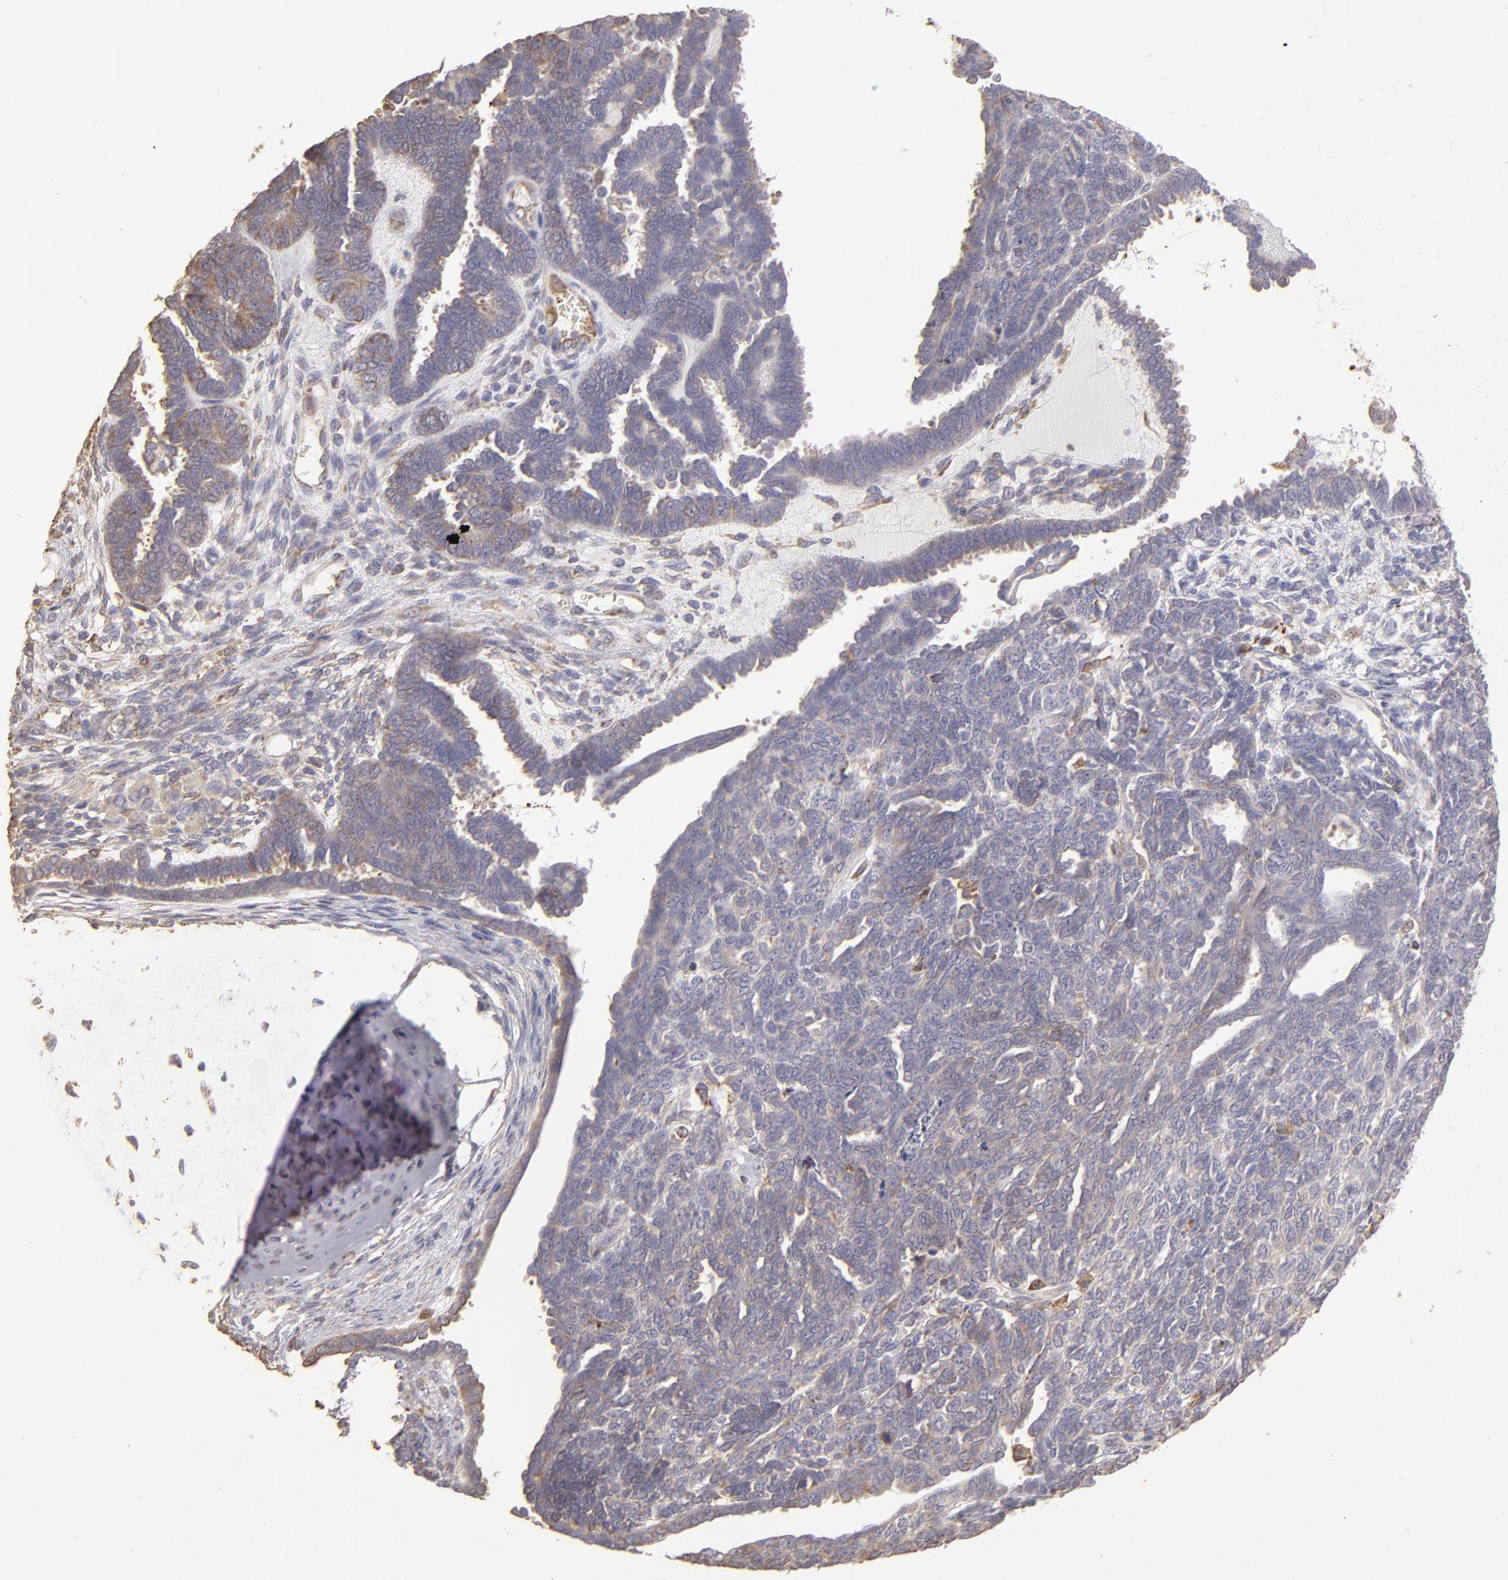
{"staining": {"intensity": "weak", "quantity": "25%-75%", "location": "cytoplasmic/membranous"}, "tissue": "endometrial cancer", "cell_type": "Tumor cells", "image_type": "cancer", "snomed": [{"axis": "morphology", "description": "Neoplasm, malignant, NOS"}, {"axis": "topography", "description": "Endometrium"}], "caption": "Immunohistochemical staining of malignant neoplasm (endometrial) exhibits low levels of weak cytoplasmic/membranous expression in approximately 25%-75% of tumor cells.", "gene": "CALR", "patient": {"sex": "female", "age": 74}}